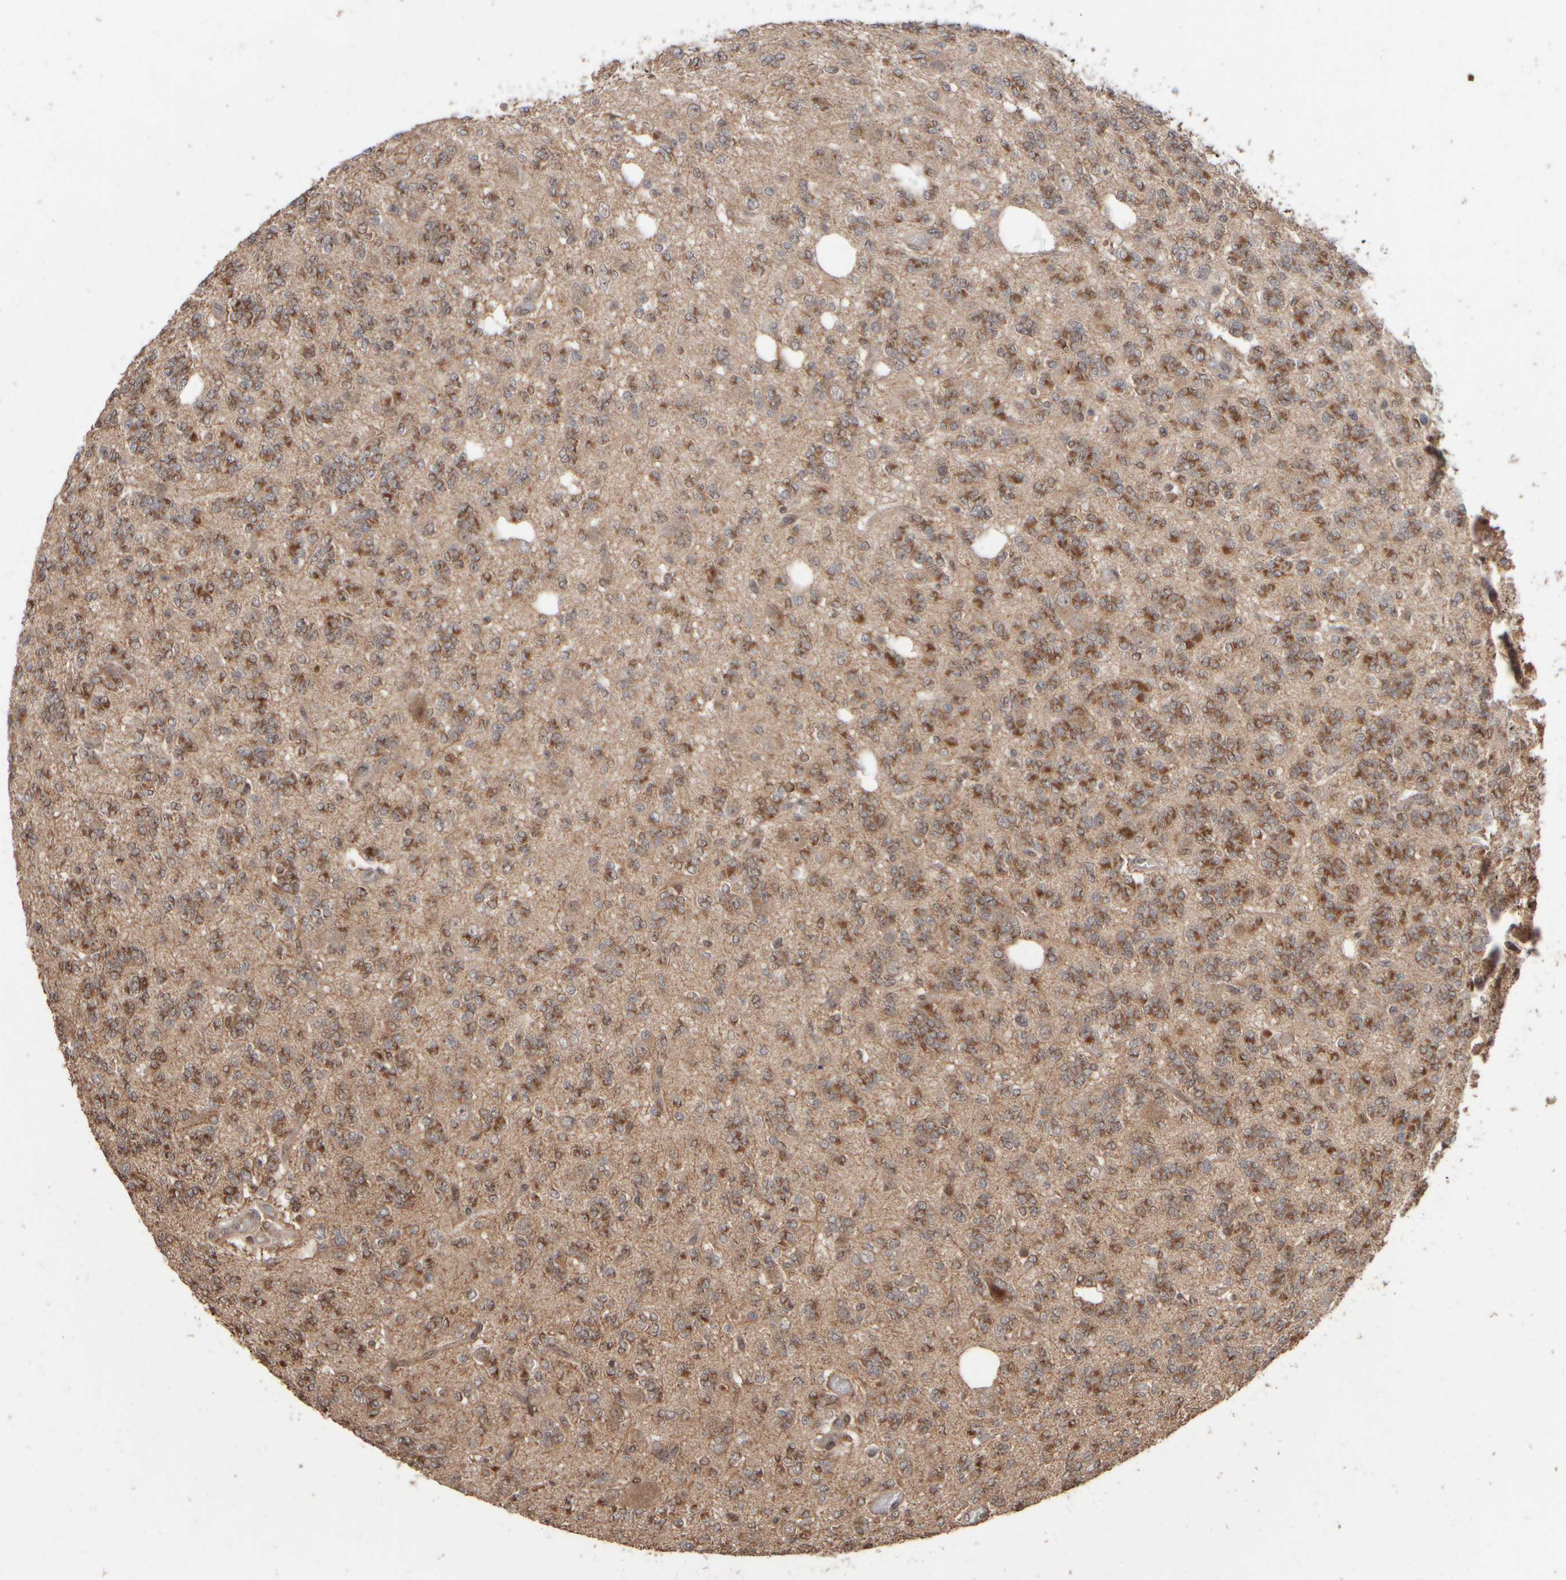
{"staining": {"intensity": "moderate", "quantity": "25%-75%", "location": "cytoplasmic/membranous"}, "tissue": "glioma", "cell_type": "Tumor cells", "image_type": "cancer", "snomed": [{"axis": "morphology", "description": "Glioma, malignant, Low grade"}, {"axis": "topography", "description": "Brain"}], "caption": "A brown stain shows moderate cytoplasmic/membranous expression of a protein in glioma tumor cells.", "gene": "ABHD11", "patient": {"sex": "male", "age": 38}}